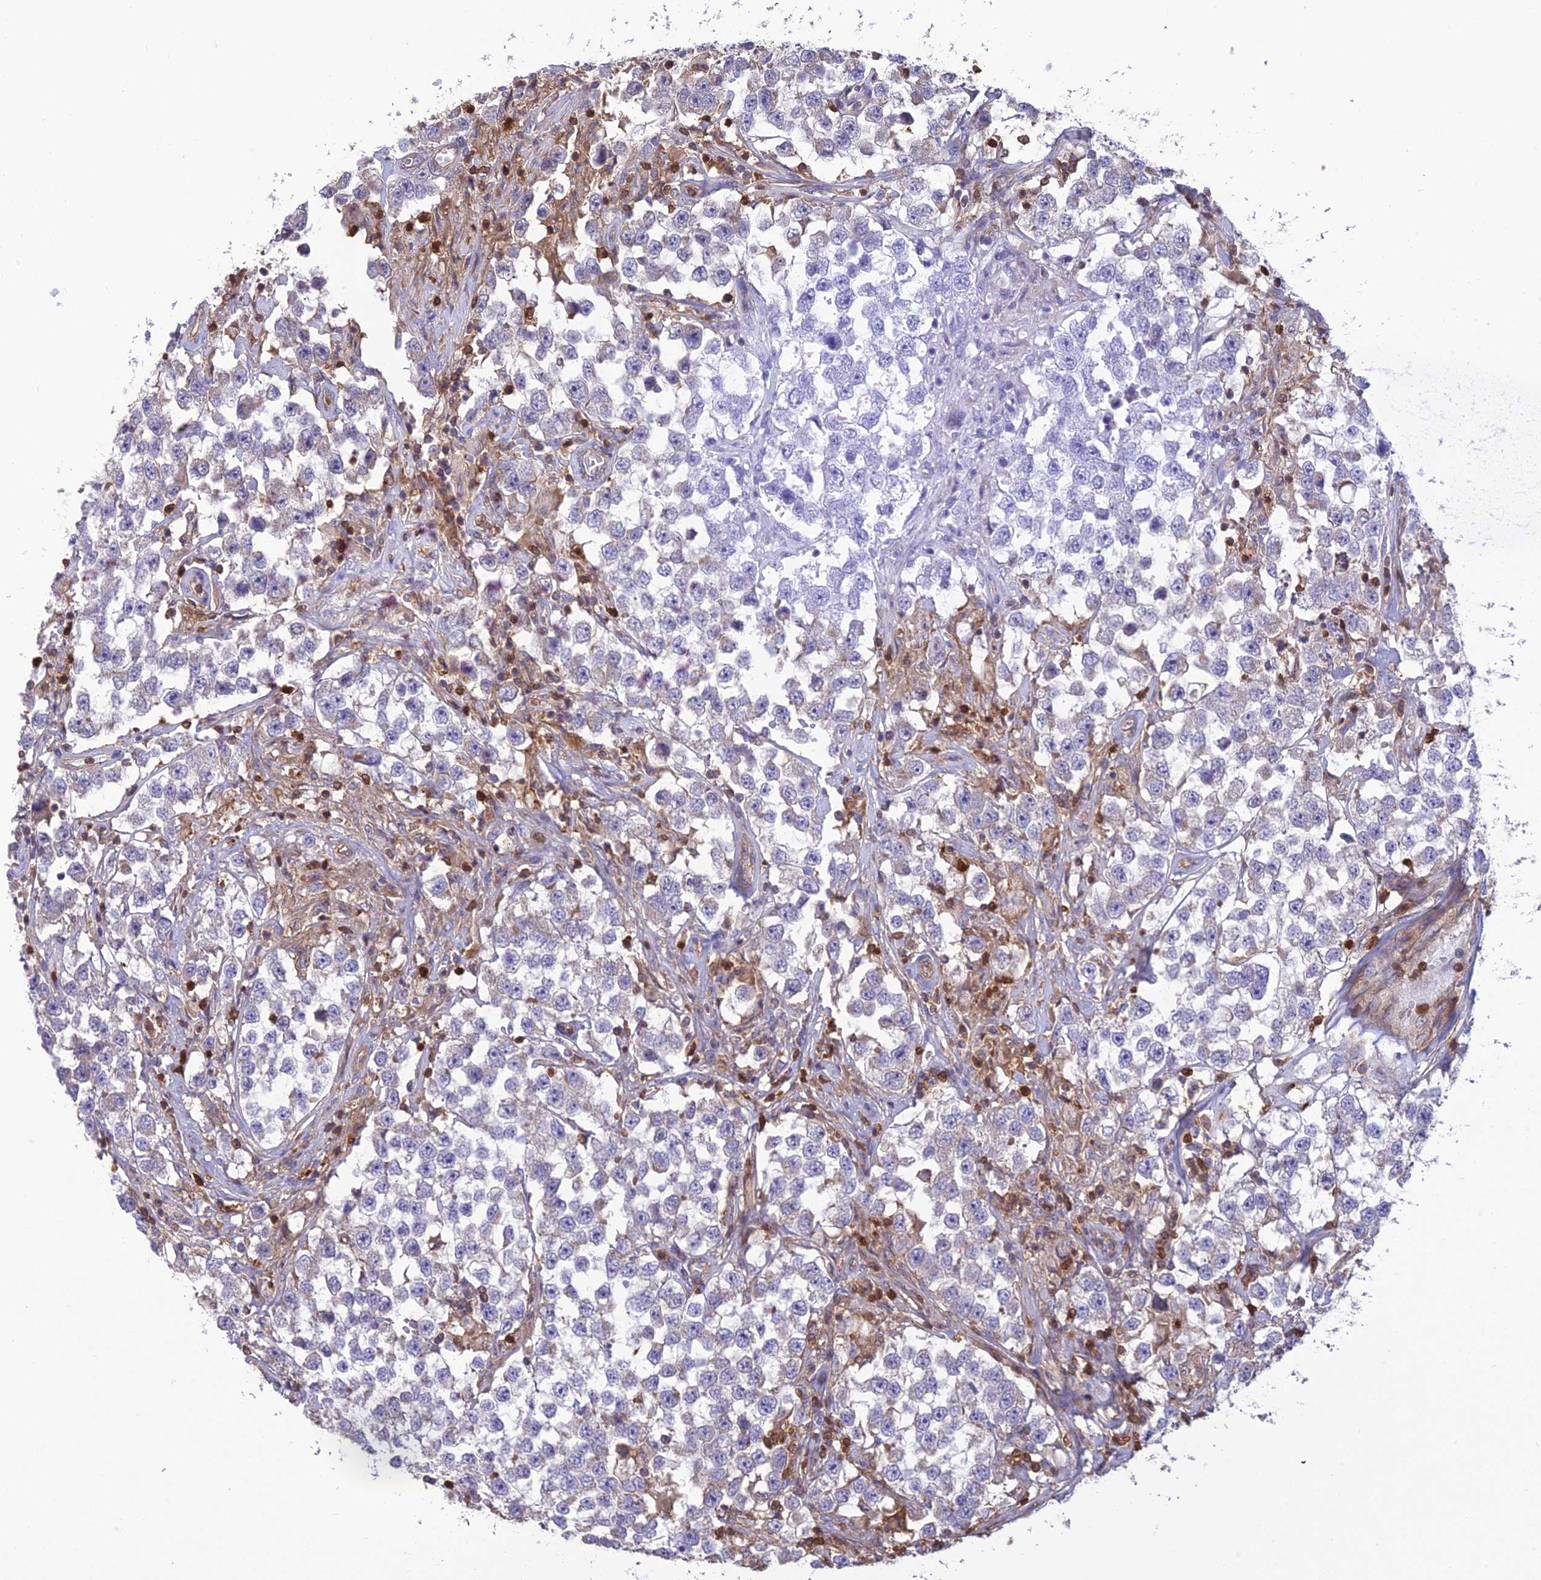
{"staining": {"intensity": "negative", "quantity": "none", "location": "none"}, "tissue": "testis cancer", "cell_type": "Tumor cells", "image_type": "cancer", "snomed": [{"axis": "morphology", "description": "Seminoma, NOS"}, {"axis": "topography", "description": "Testis"}], "caption": "High power microscopy micrograph of an immunohistochemistry image of testis seminoma, revealing no significant staining in tumor cells.", "gene": "HPSE2", "patient": {"sex": "male", "age": 46}}